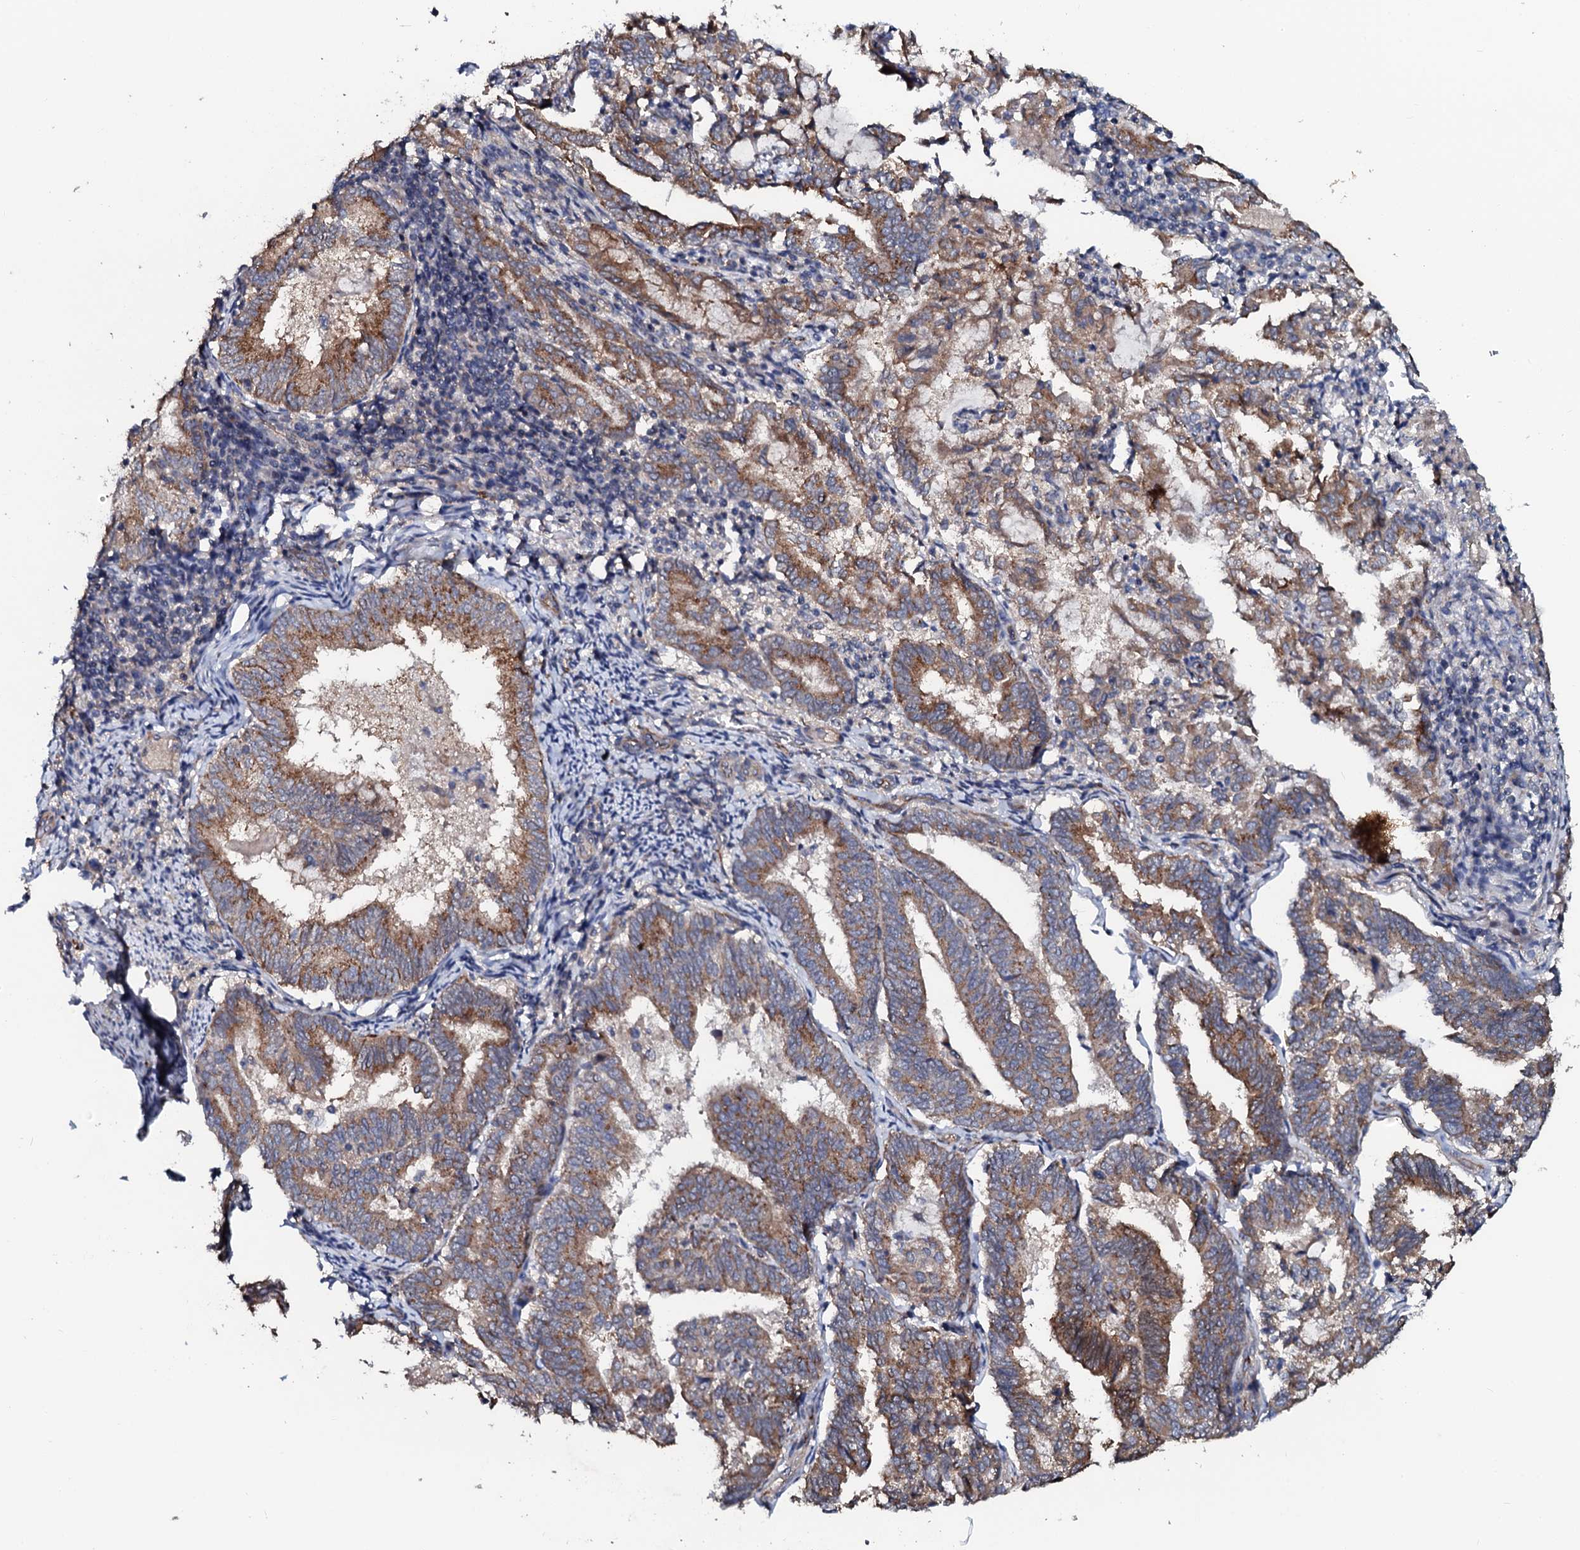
{"staining": {"intensity": "moderate", "quantity": ">75%", "location": "cytoplasmic/membranous"}, "tissue": "endometrial cancer", "cell_type": "Tumor cells", "image_type": "cancer", "snomed": [{"axis": "morphology", "description": "Adenocarcinoma, NOS"}, {"axis": "topography", "description": "Endometrium"}], "caption": "Immunohistochemistry (IHC) (DAB) staining of human adenocarcinoma (endometrial) exhibits moderate cytoplasmic/membranous protein expression in approximately >75% of tumor cells.", "gene": "GLCE", "patient": {"sex": "female", "age": 80}}